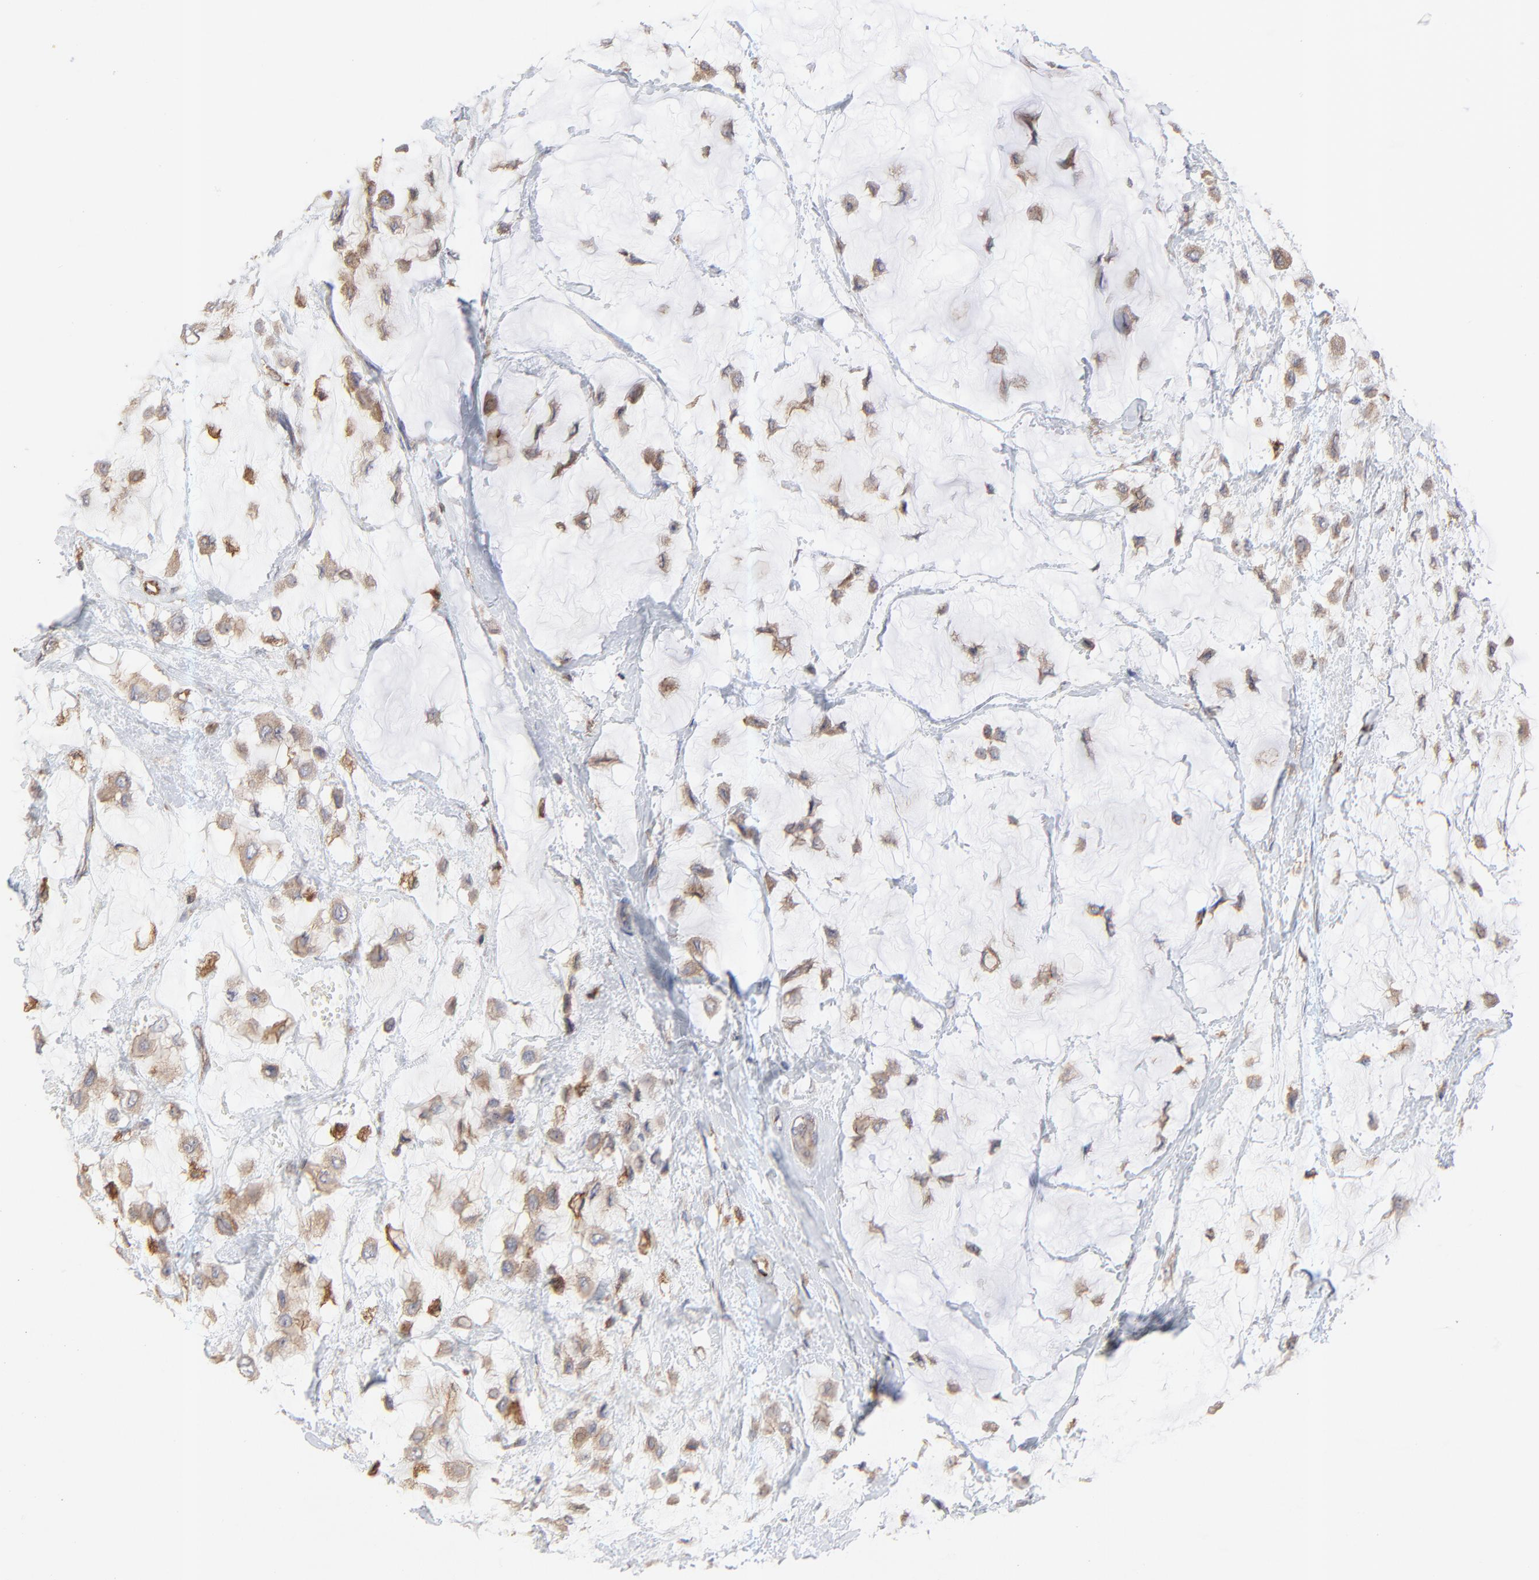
{"staining": {"intensity": "moderate", "quantity": ">75%", "location": "cytoplasmic/membranous"}, "tissue": "breast cancer", "cell_type": "Tumor cells", "image_type": "cancer", "snomed": [{"axis": "morphology", "description": "Lobular carcinoma"}, {"axis": "topography", "description": "Breast"}], "caption": "Immunohistochemical staining of breast cancer (lobular carcinoma) exhibits medium levels of moderate cytoplasmic/membranous protein positivity in approximately >75% of tumor cells. (Brightfield microscopy of DAB IHC at high magnification).", "gene": "RAB9A", "patient": {"sex": "female", "age": 85}}